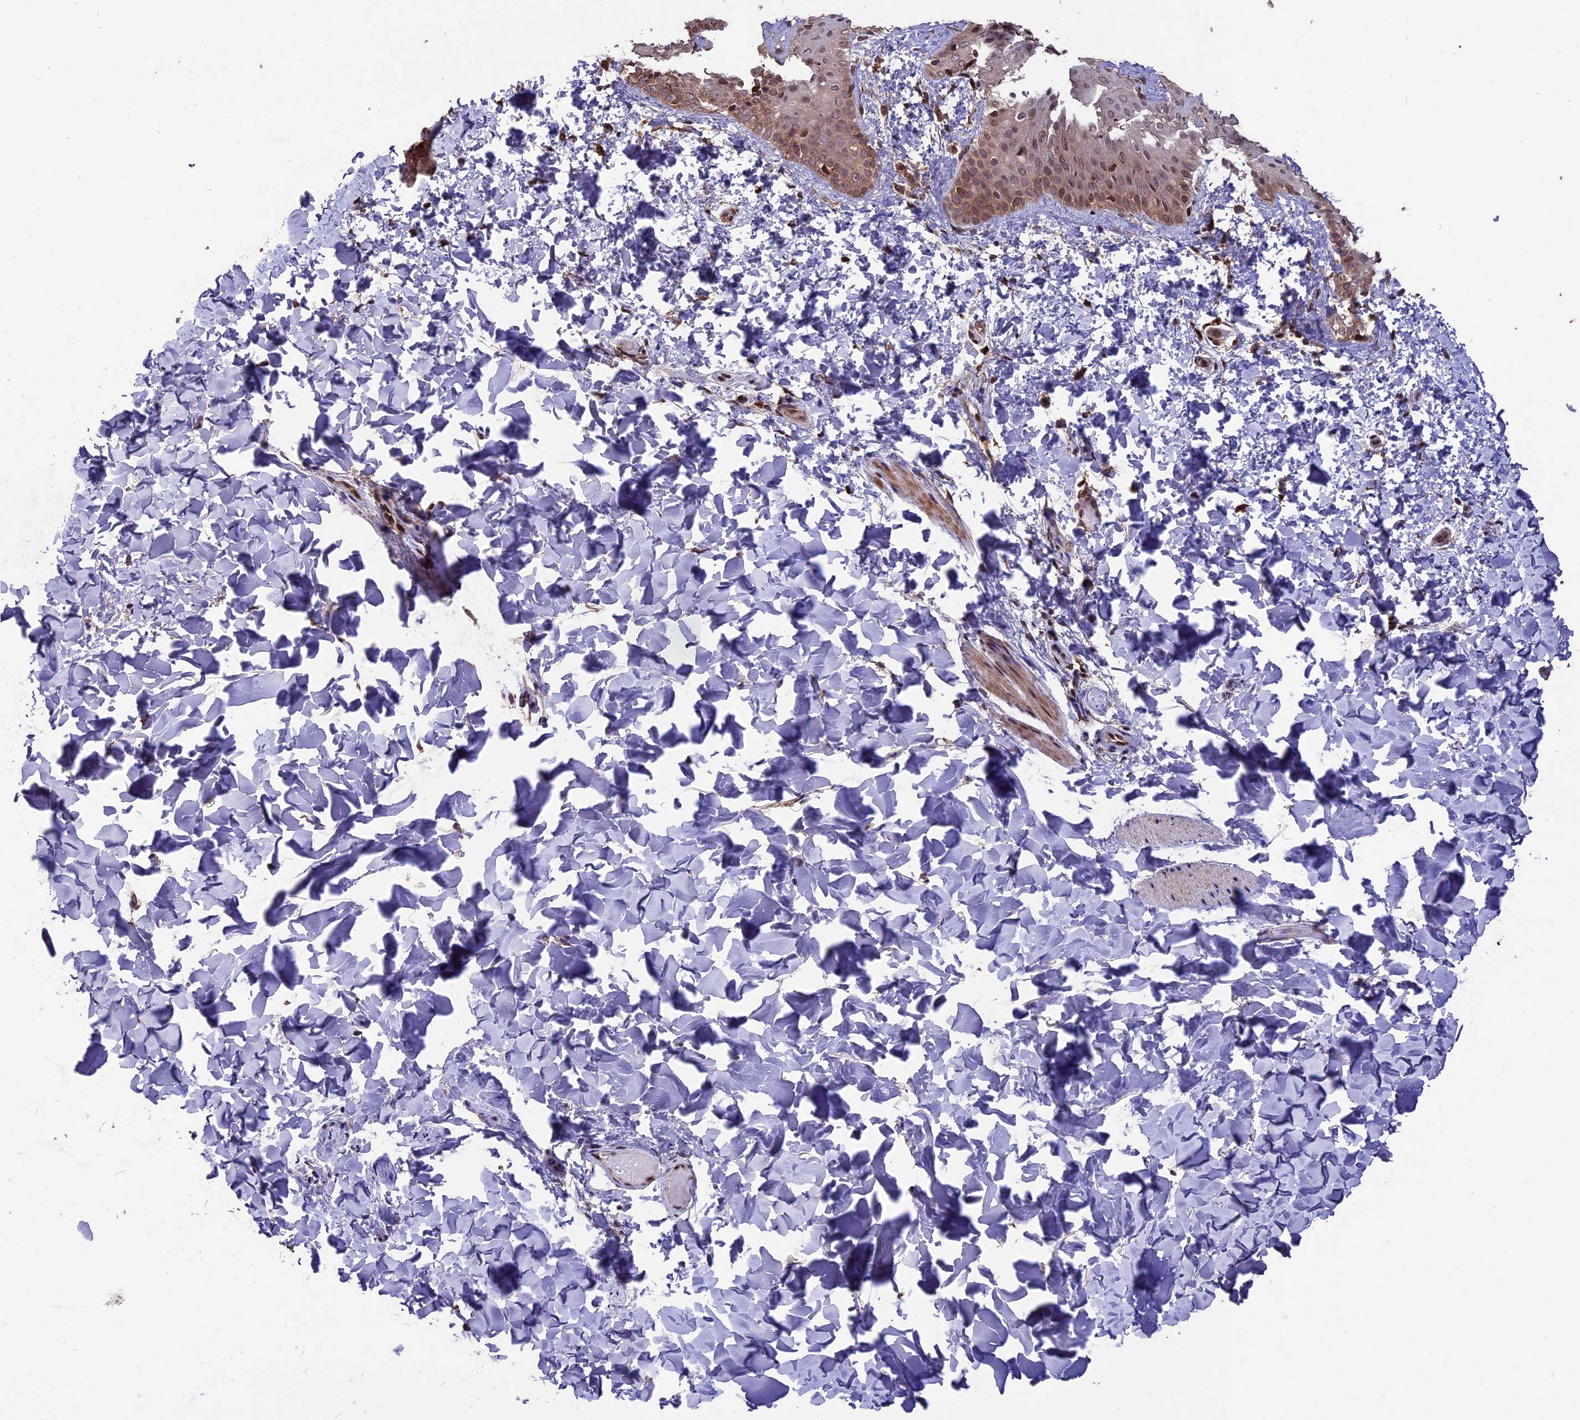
{"staining": {"intensity": "moderate", "quantity": ">75%", "location": "cytoplasmic/membranous,nuclear"}, "tissue": "skin", "cell_type": "Fibroblasts", "image_type": "normal", "snomed": [{"axis": "morphology", "description": "Normal tissue, NOS"}, {"axis": "topography", "description": "Skin"}], "caption": "The histopathology image exhibits immunohistochemical staining of benign skin. There is moderate cytoplasmic/membranous,nuclear expression is appreciated in about >75% of fibroblasts.", "gene": "ZNF598", "patient": {"sex": "male", "age": 36}}